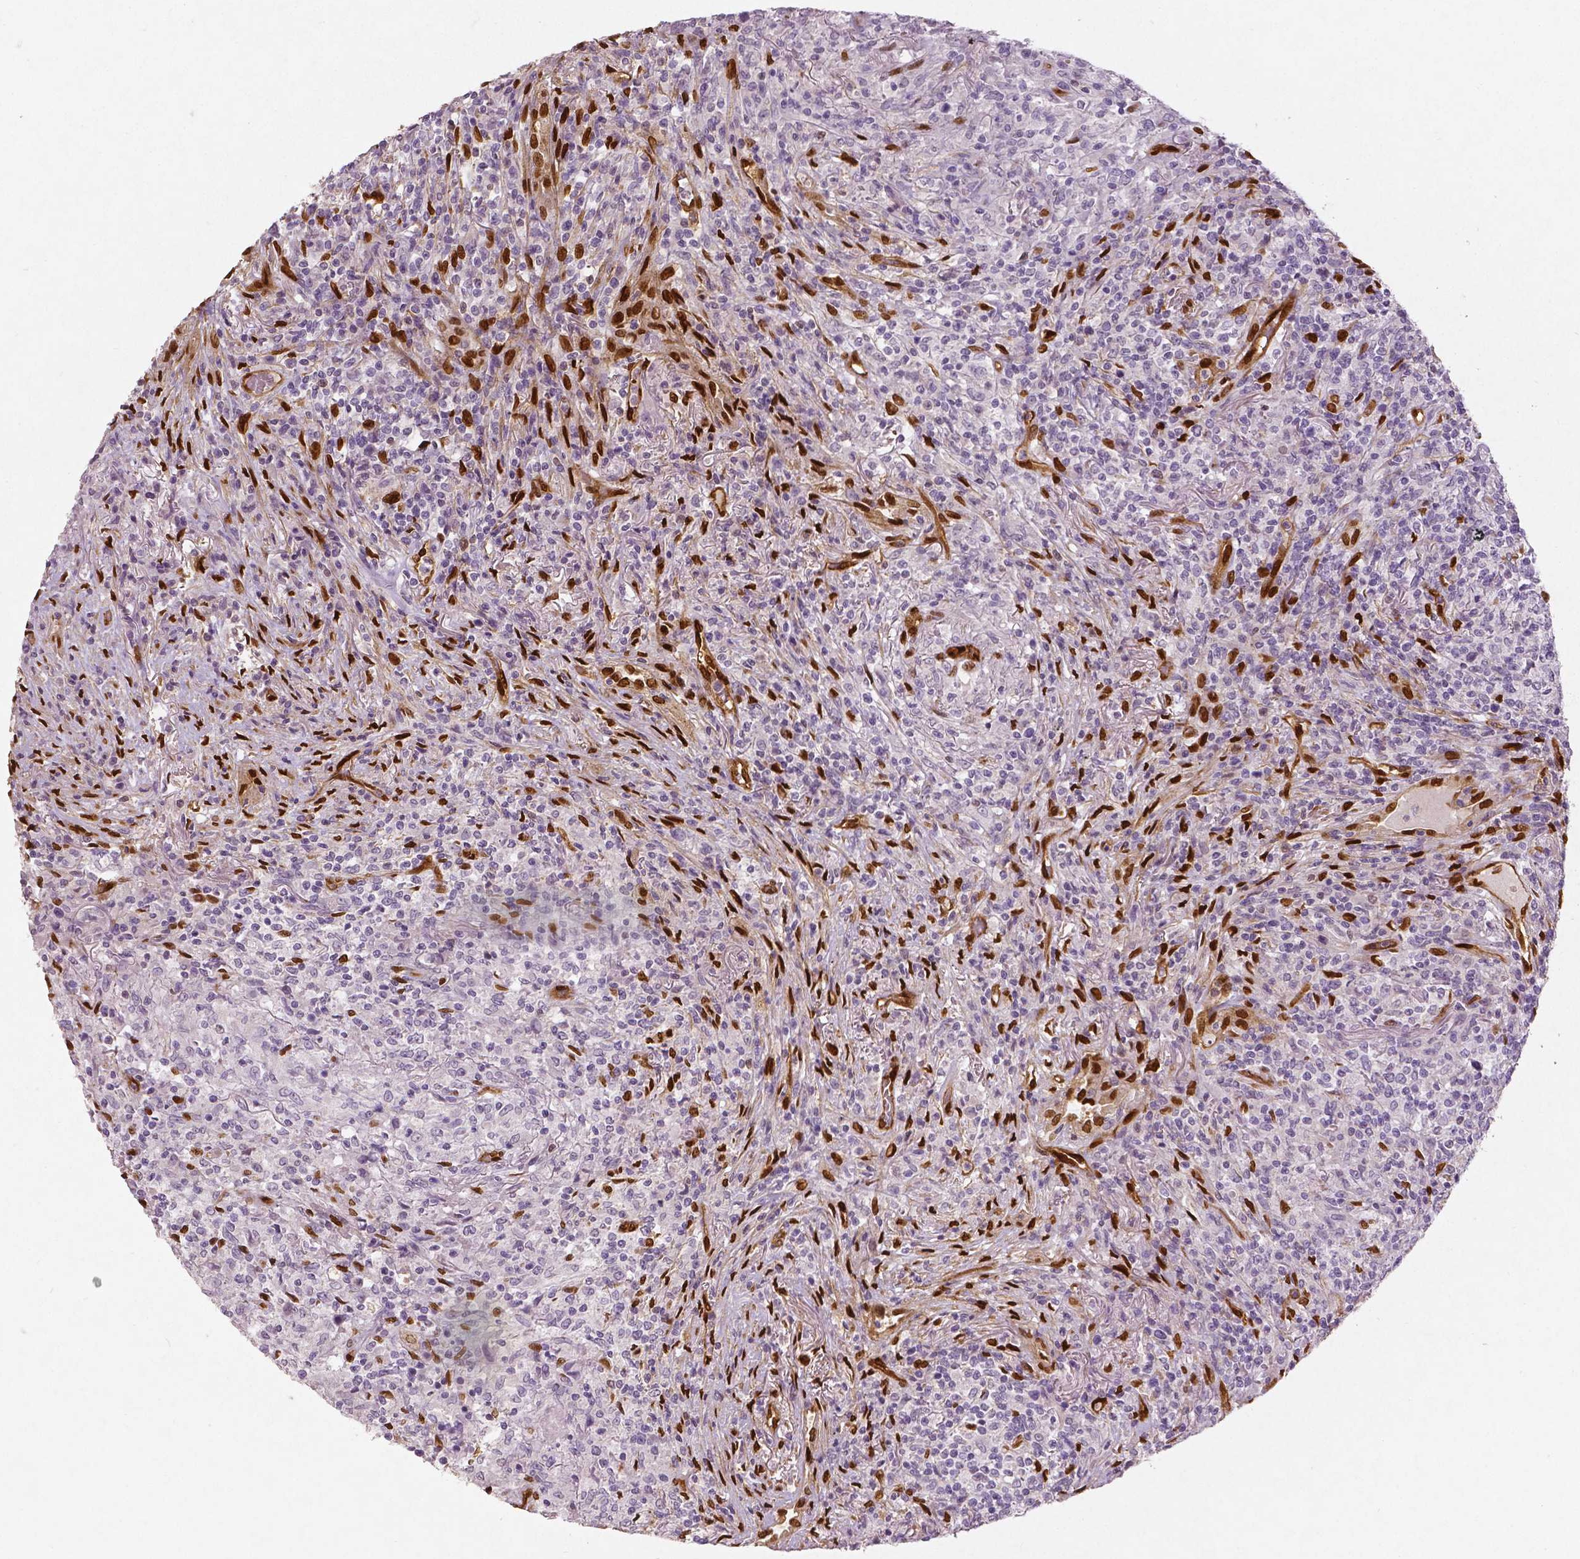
{"staining": {"intensity": "negative", "quantity": "none", "location": "none"}, "tissue": "lymphoma", "cell_type": "Tumor cells", "image_type": "cancer", "snomed": [{"axis": "morphology", "description": "Malignant lymphoma, non-Hodgkin's type, High grade"}, {"axis": "topography", "description": "Lung"}], "caption": "Malignant lymphoma, non-Hodgkin's type (high-grade) was stained to show a protein in brown. There is no significant expression in tumor cells.", "gene": "WWTR1", "patient": {"sex": "male", "age": 79}}